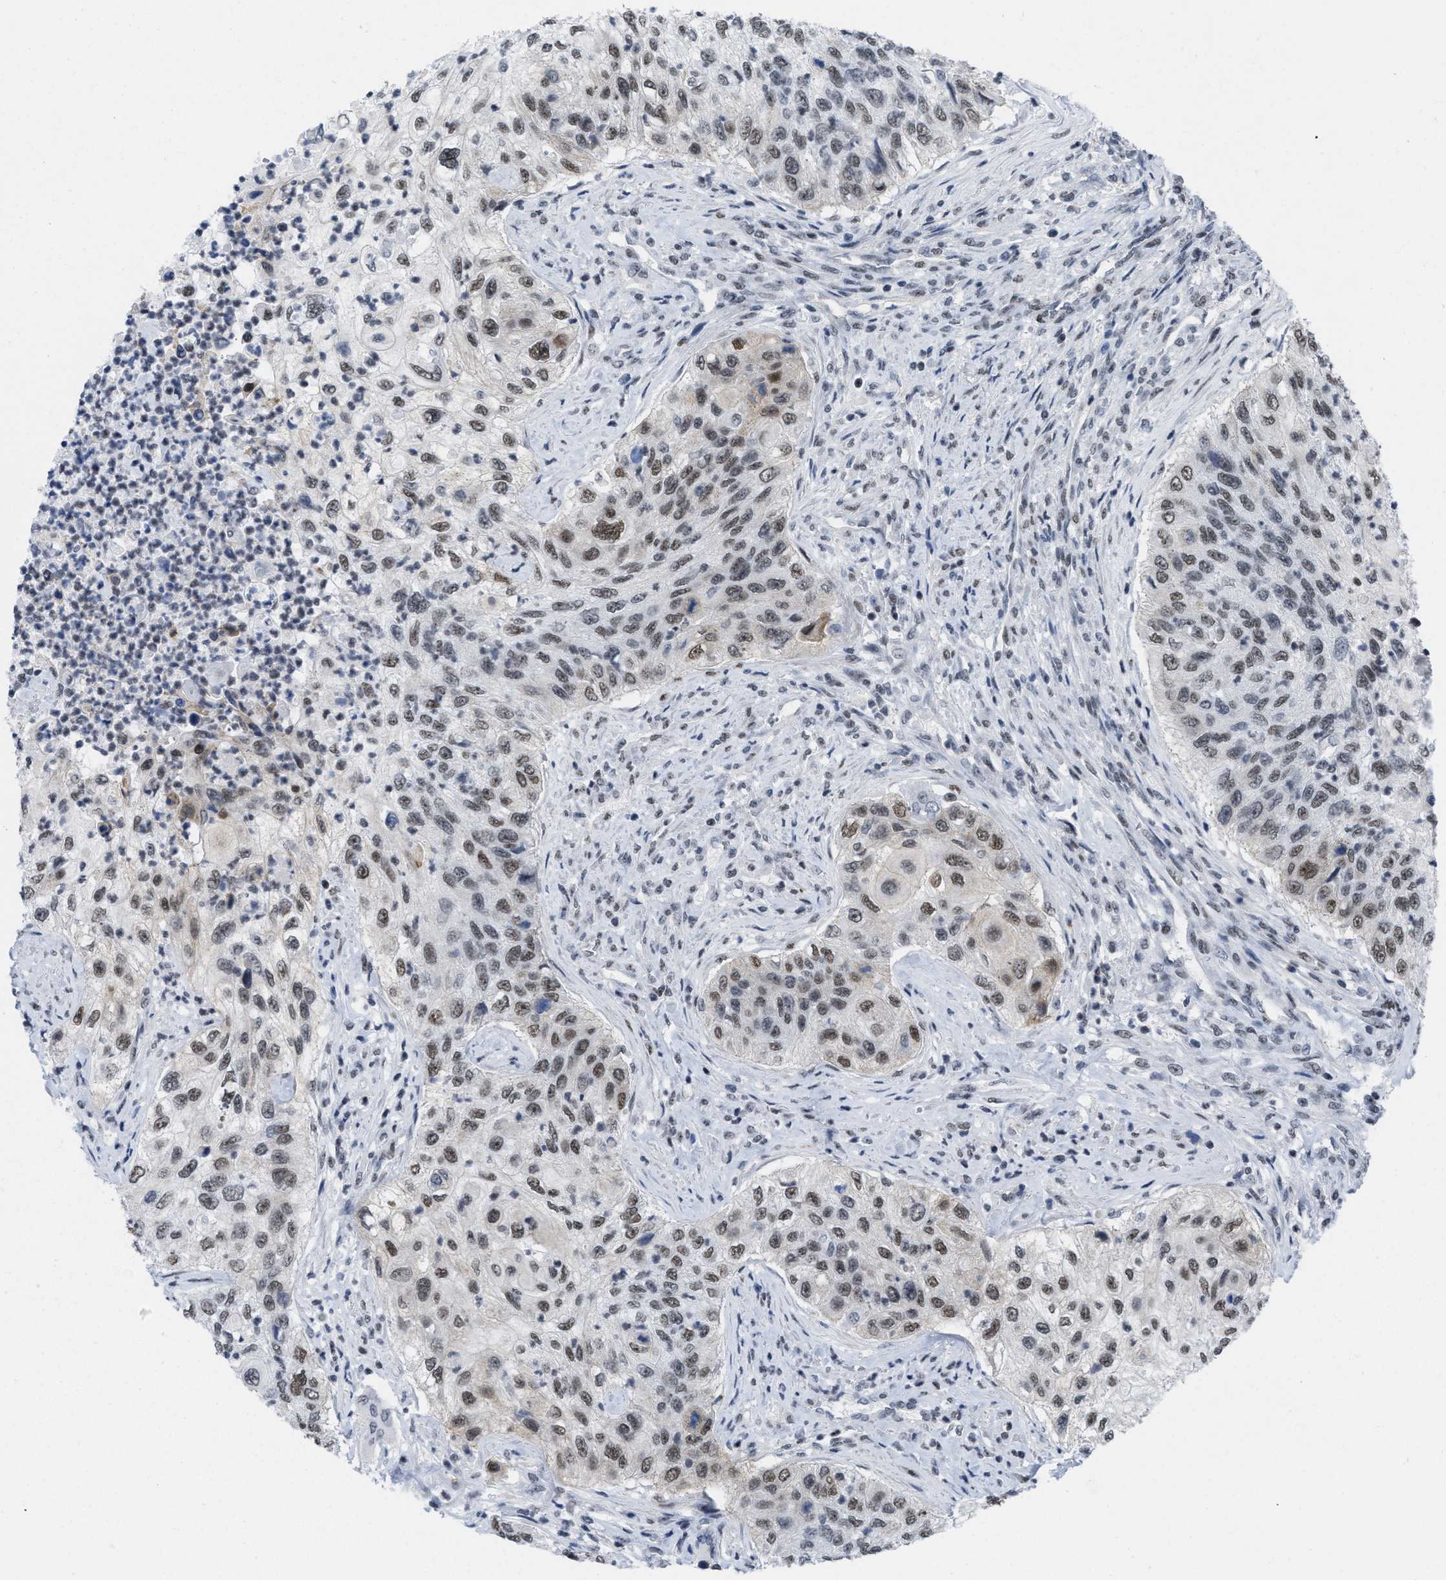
{"staining": {"intensity": "moderate", "quantity": ">75%", "location": "nuclear"}, "tissue": "urothelial cancer", "cell_type": "Tumor cells", "image_type": "cancer", "snomed": [{"axis": "morphology", "description": "Urothelial carcinoma, High grade"}, {"axis": "topography", "description": "Urinary bladder"}], "caption": "Human urothelial carcinoma (high-grade) stained with a brown dye exhibits moderate nuclear positive expression in about >75% of tumor cells.", "gene": "MIER1", "patient": {"sex": "female", "age": 60}}